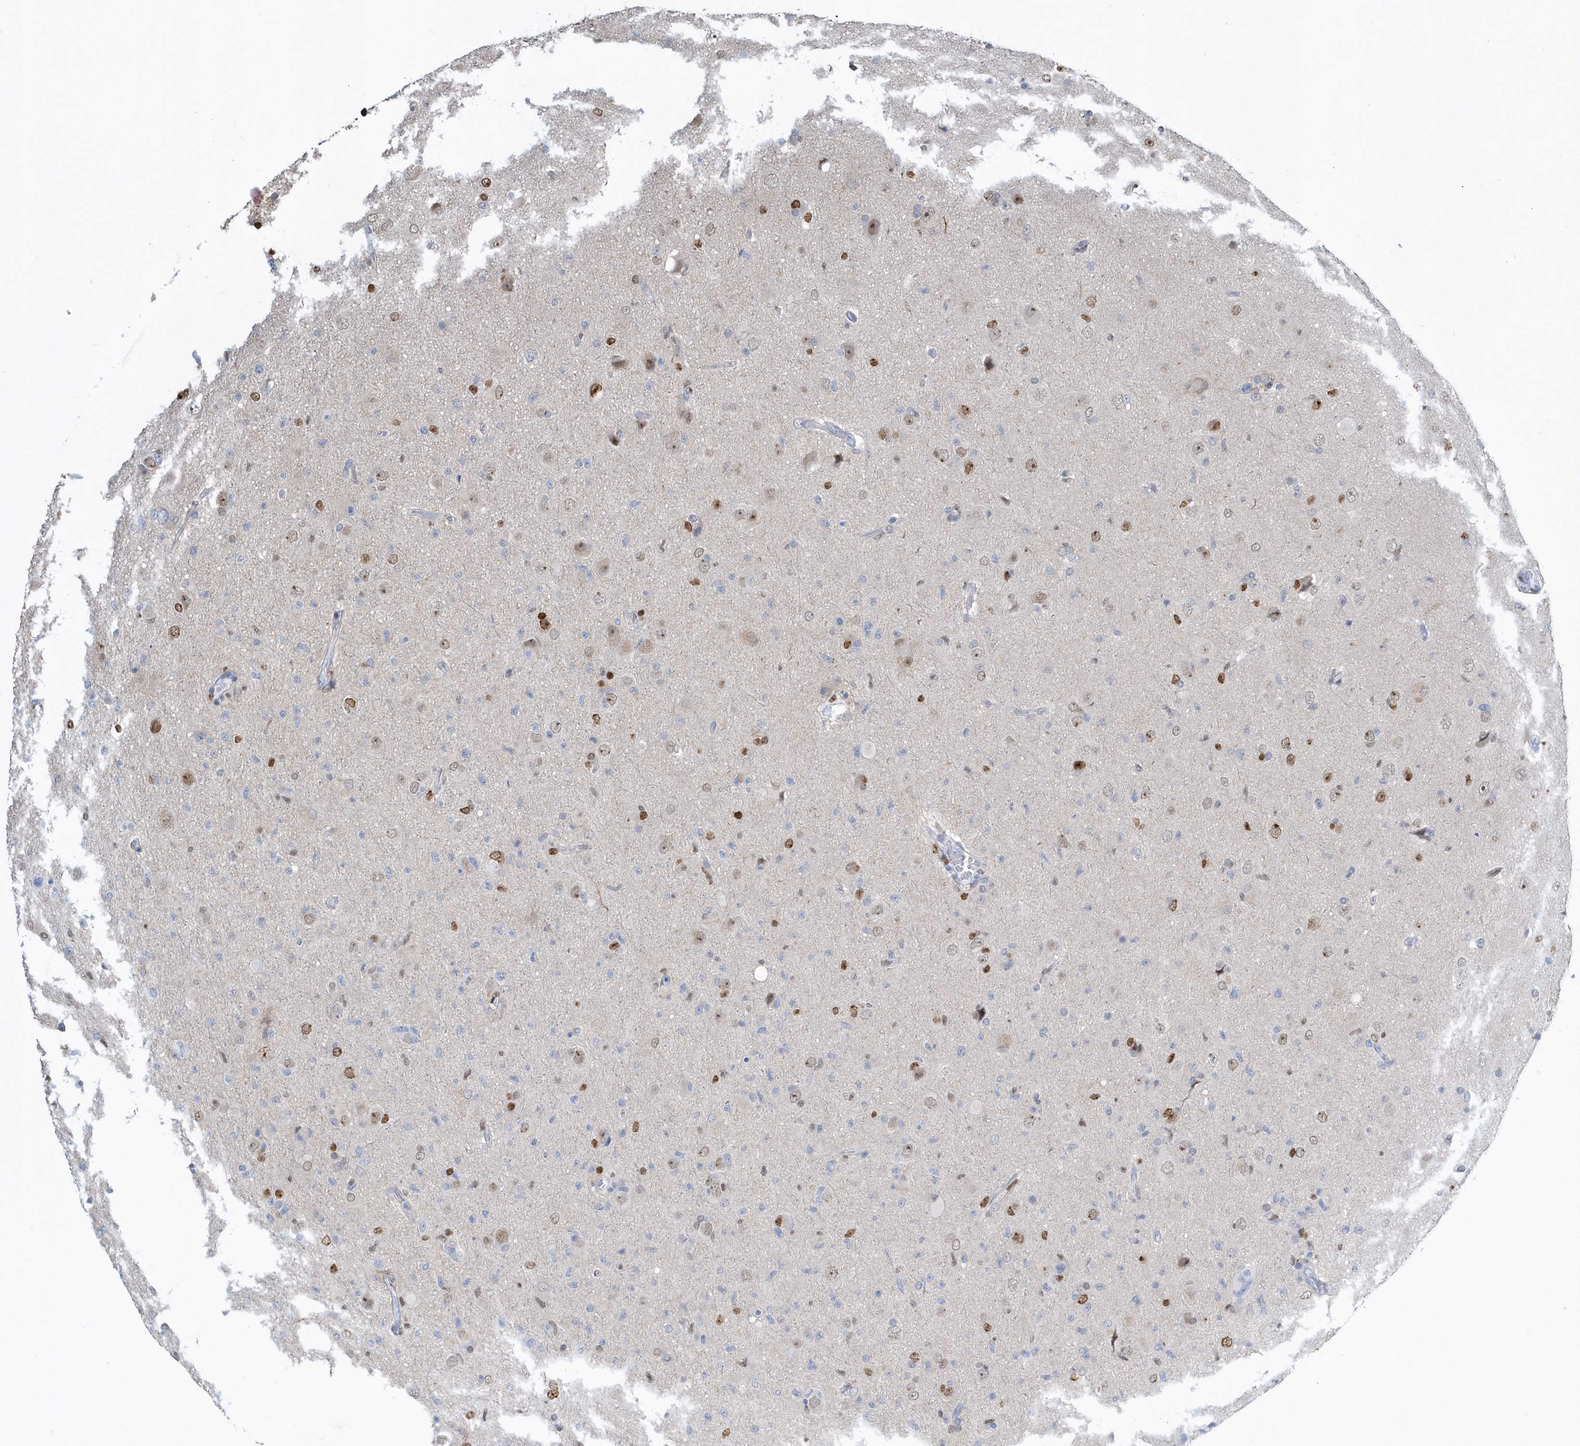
{"staining": {"intensity": "moderate", "quantity": "<25%", "location": "nuclear"}, "tissue": "glioma", "cell_type": "Tumor cells", "image_type": "cancer", "snomed": [{"axis": "morphology", "description": "Glioma, malignant, High grade"}, {"axis": "topography", "description": "Brain"}], "caption": "A high-resolution photomicrograph shows immunohistochemistry staining of malignant glioma (high-grade), which displays moderate nuclear expression in about <25% of tumor cells.", "gene": "MACROH2A2", "patient": {"sex": "female", "age": 57}}